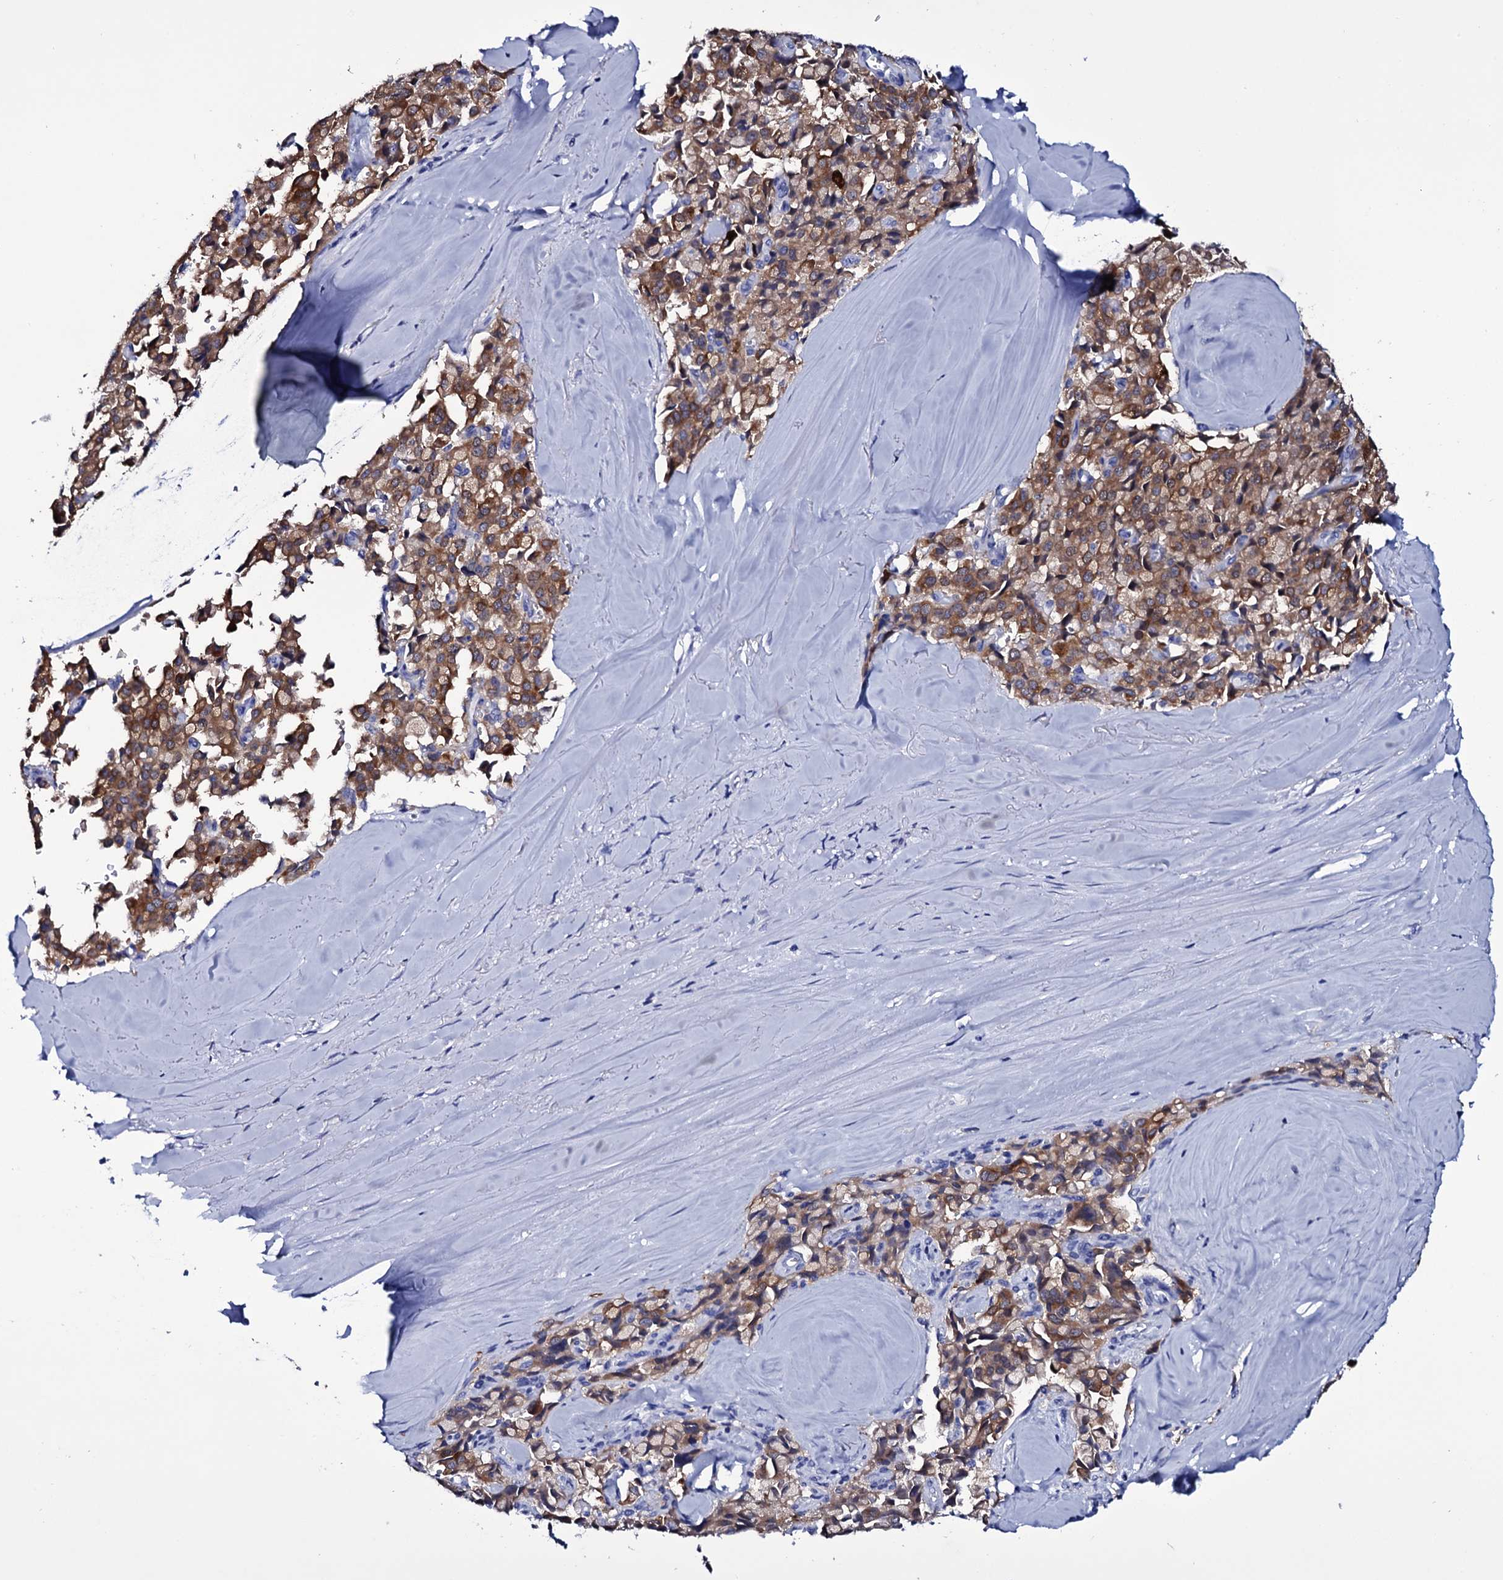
{"staining": {"intensity": "moderate", "quantity": ">75%", "location": "cytoplasmic/membranous"}, "tissue": "pancreatic cancer", "cell_type": "Tumor cells", "image_type": "cancer", "snomed": [{"axis": "morphology", "description": "Adenocarcinoma, NOS"}, {"axis": "topography", "description": "Pancreas"}], "caption": "Immunohistochemical staining of human pancreatic adenocarcinoma exhibits medium levels of moderate cytoplasmic/membranous protein staining in approximately >75% of tumor cells.", "gene": "ITPRID2", "patient": {"sex": "male", "age": 65}}